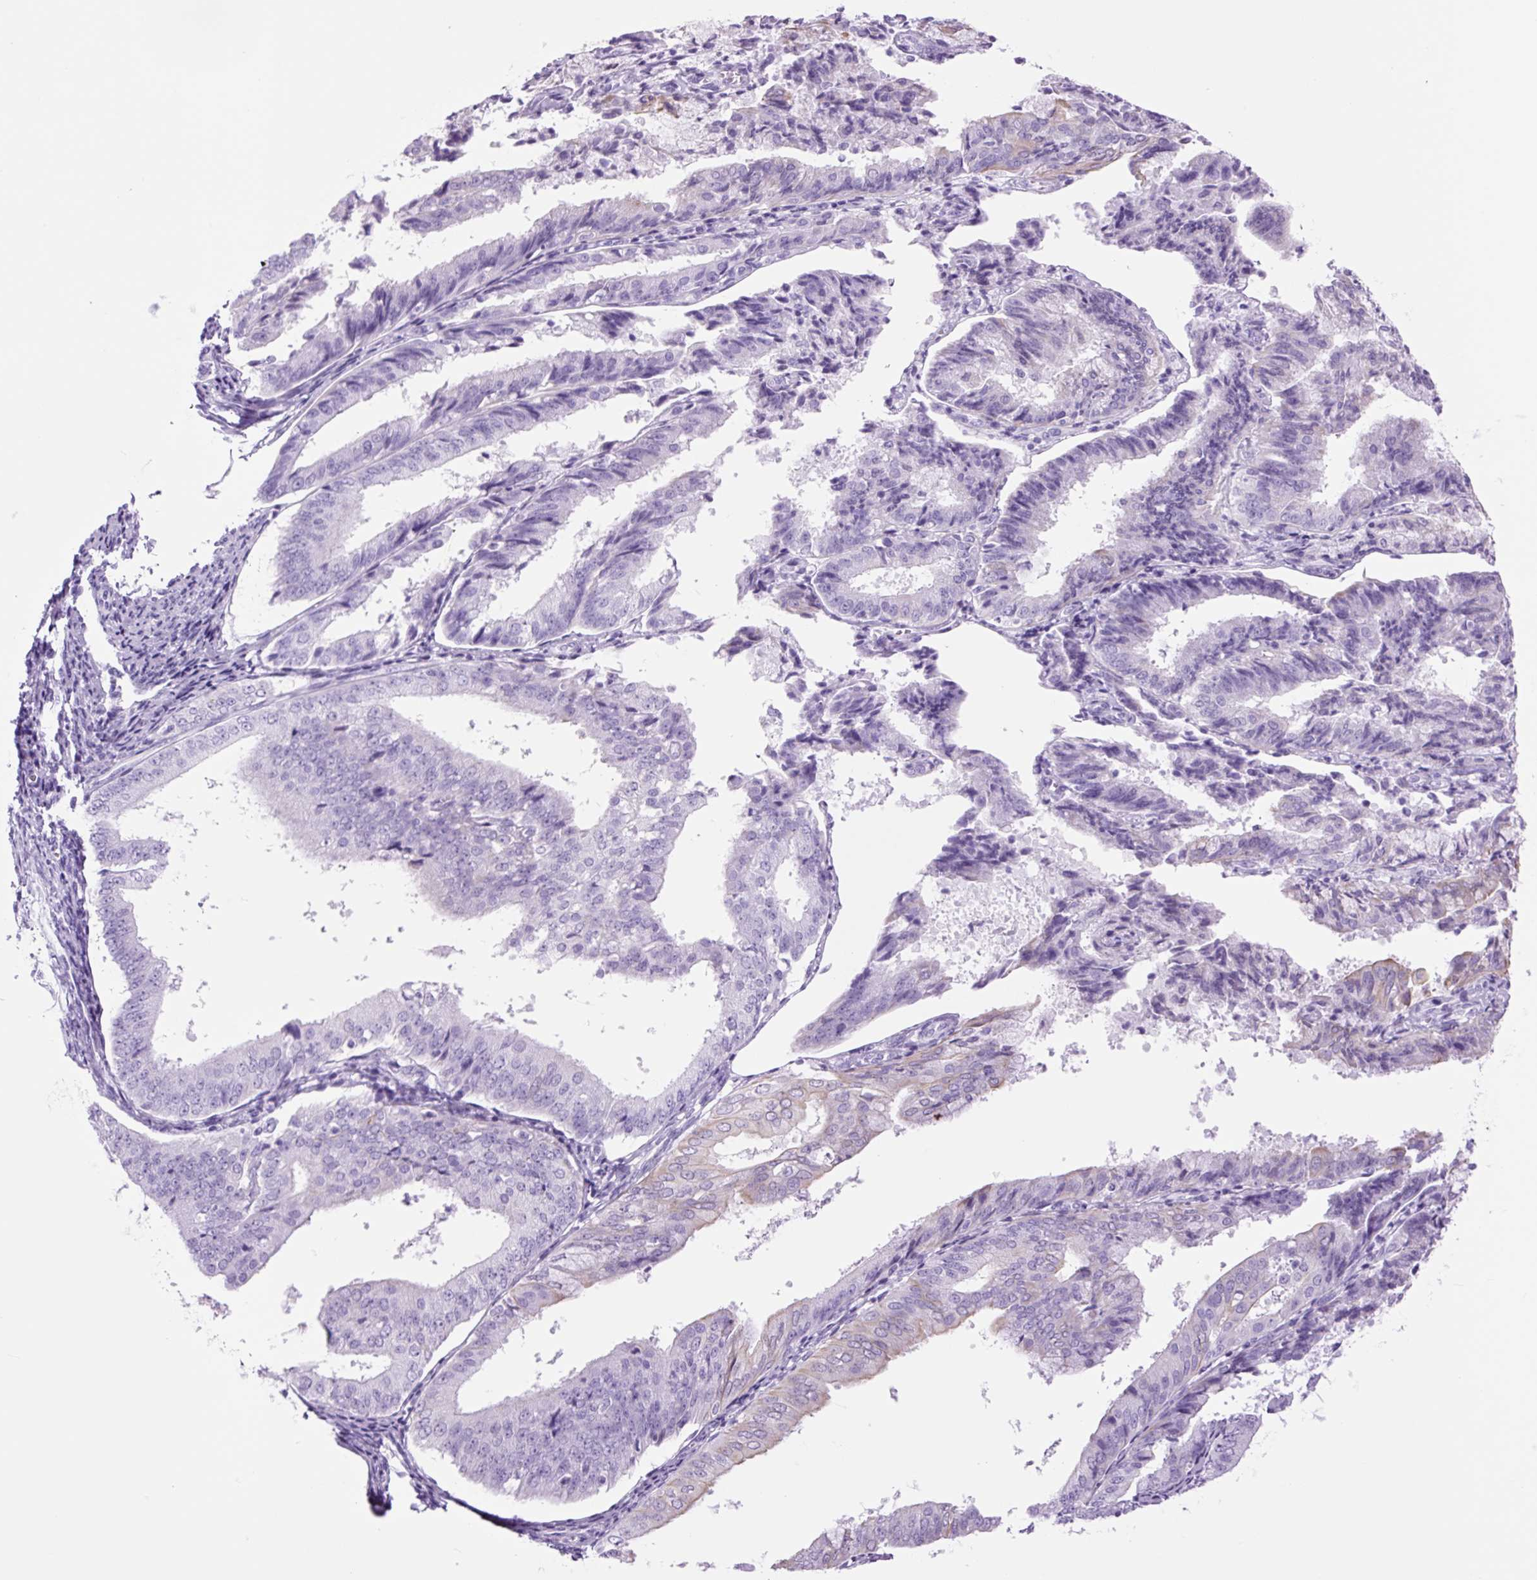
{"staining": {"intensity": "negative", "quantity": "none", "location": "none"}, "tissue": "endometrial cancer", "cell_type": "Tumor cells", "image_type": "cancer", "snomed": [{"axis": "morphology", "description": "Adenocarcinoma, NOS"}, {"axis": "topography", "description": "Endometrium"}], "caption": "Endometrial adenocarcinoma was stained to show a protein in brown. There is no significant staining in tumor cells.", "gene": "TFF2", "patient": {"sex": "female", "age": 63}}